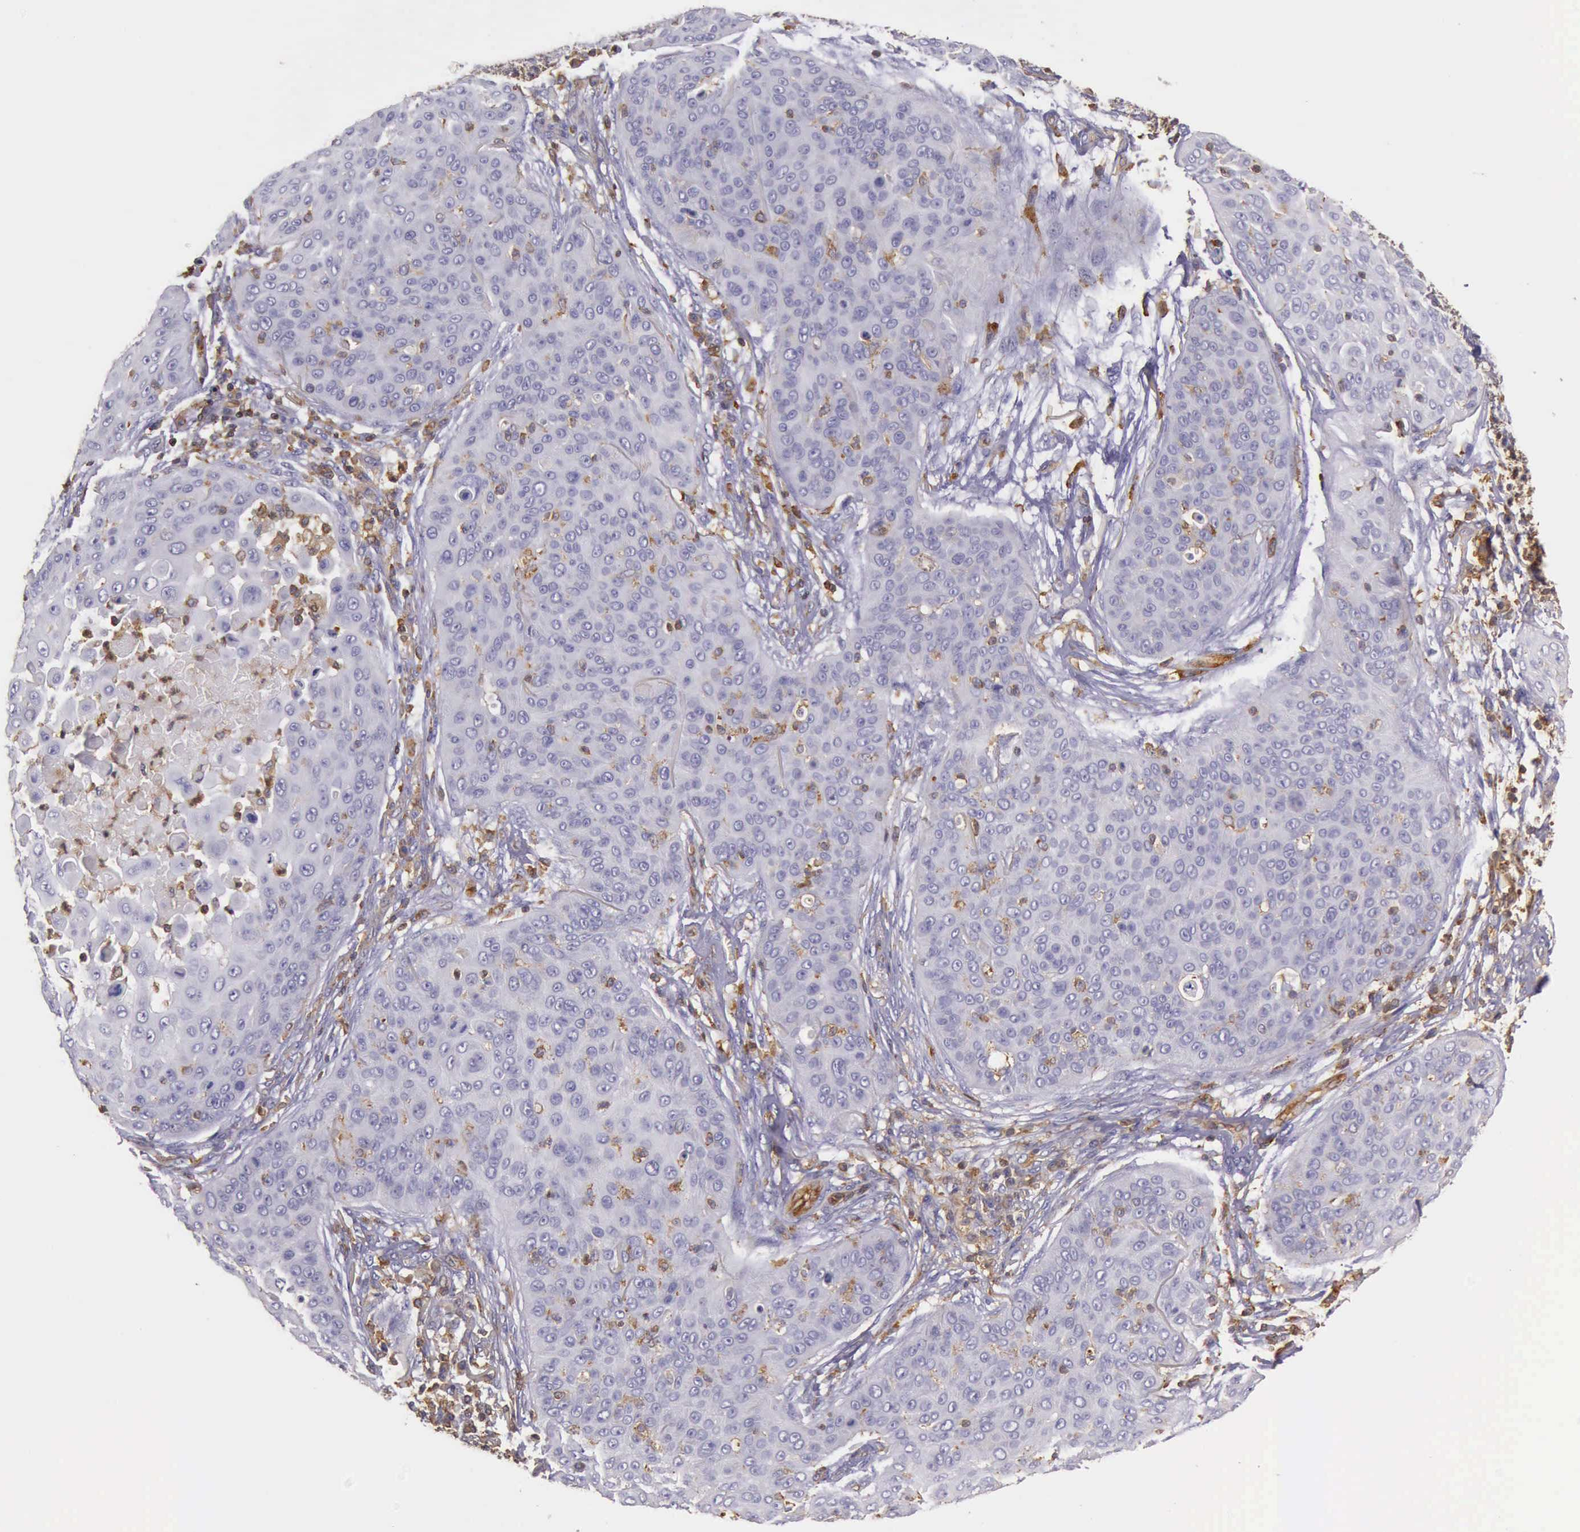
{"staining": {"intensity": "negative", "quantity": "none", "location": "none"}, "tissue": "skin cancer", "cell_type": "Tumor cells", "image_type": "cancer", "snomed": [{"axis": "morphology", "description": "Squamous cell carcinoma, NOS"}, {"axis": "topography", "description": "Skin"}], "caption": "Skin squamous cell carcinoma was stained to show a protein in brown. There is no significant positivity in tumor cells.", "gene": "ARHGAP4", "patient": {"sex": "male", "age": 82}}